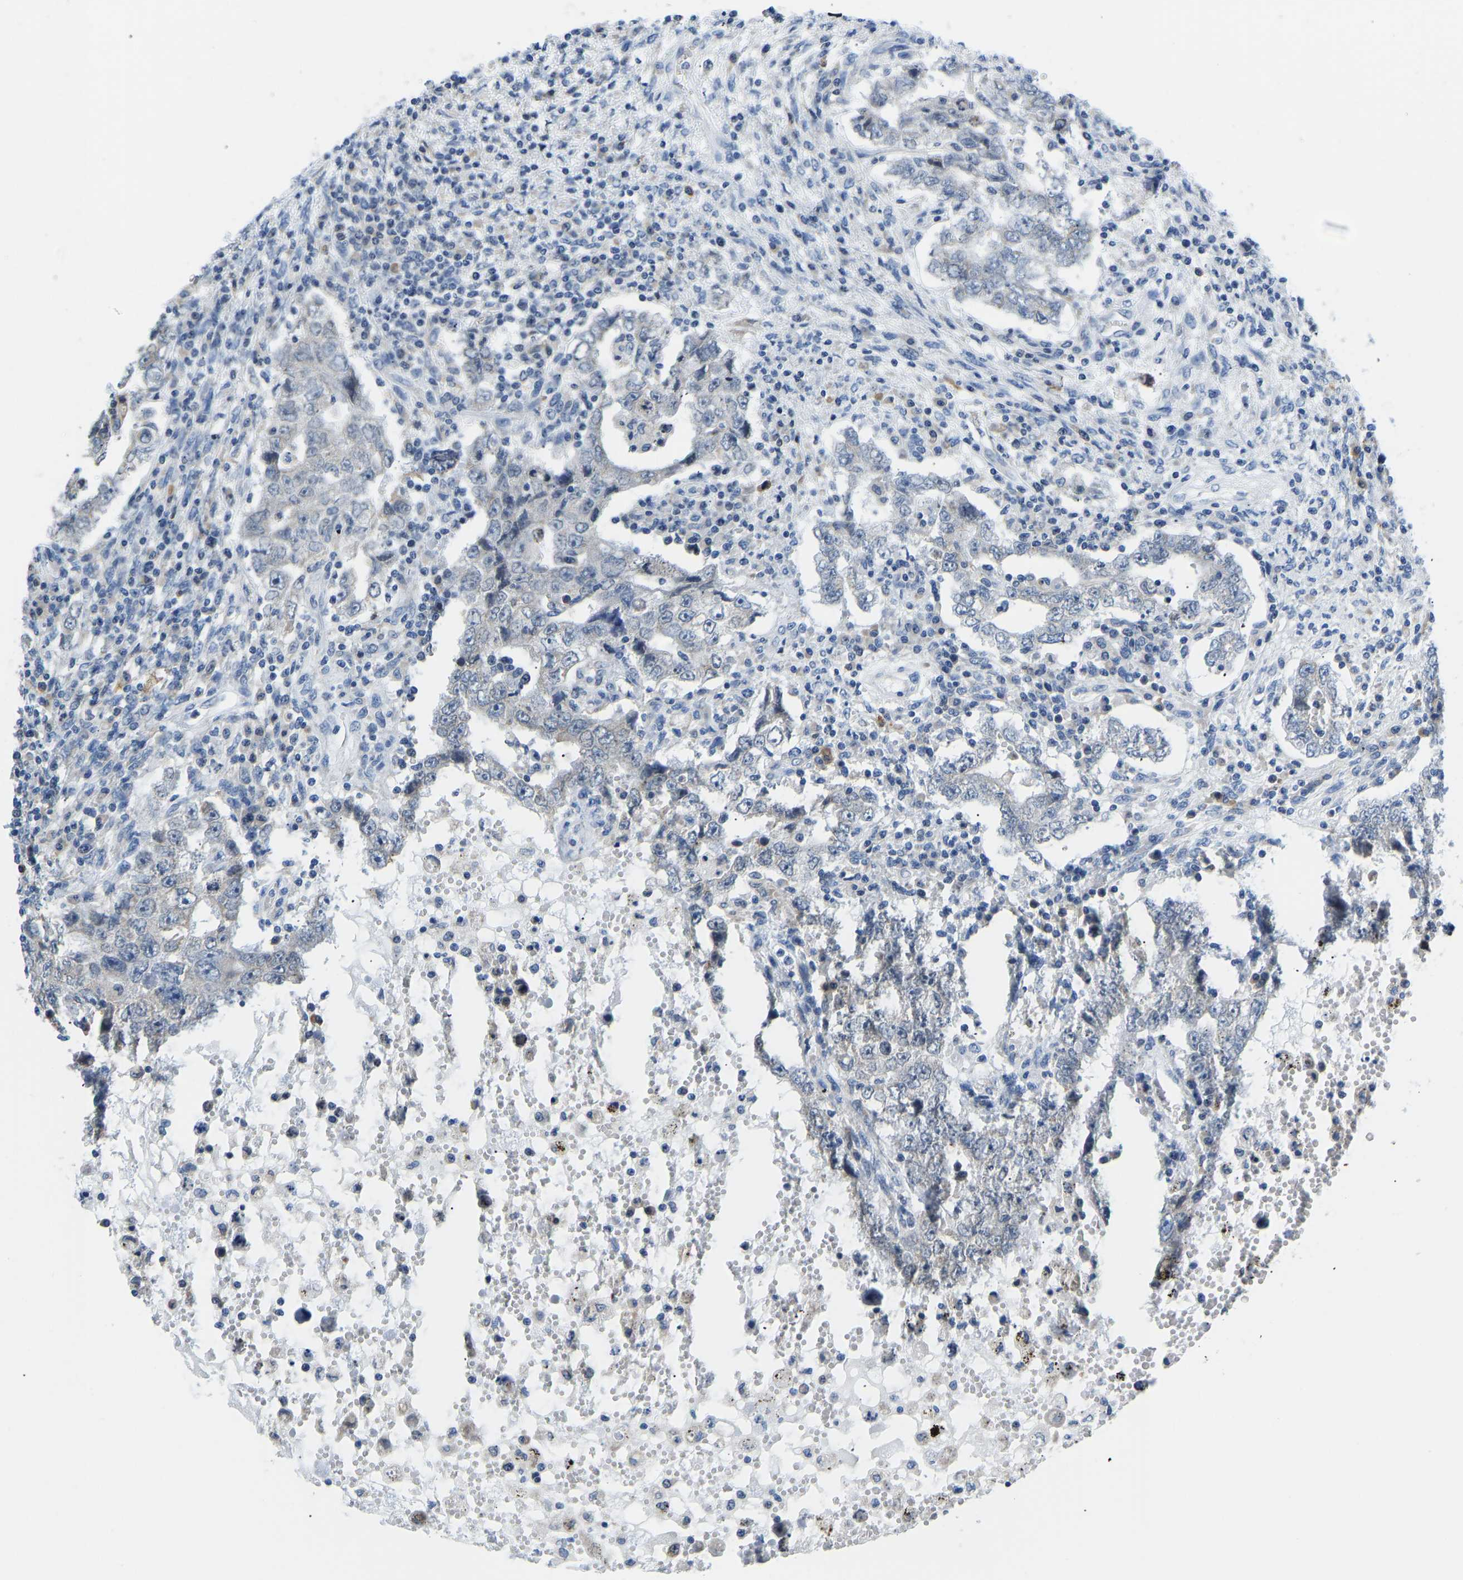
{"staining": {"intensity": "negative", "quantity": "none", "location": "none"}, "tissue": "testis cancer", "cell_type": "Tumor cells", "image_type": "cancer", "snomed": [{"axis": "morphology", "description": "Carcinoma, Embryonal, NOS"}, {"axis": "topography", "description": "Testis"}], "caption": "Testis cancer (embryonal carcinoma) was stained to show a protein in brown. There is no significant staining in tumor cells.", "gene": "VRK1", "patient": {"sex": "male", "age": 26}}